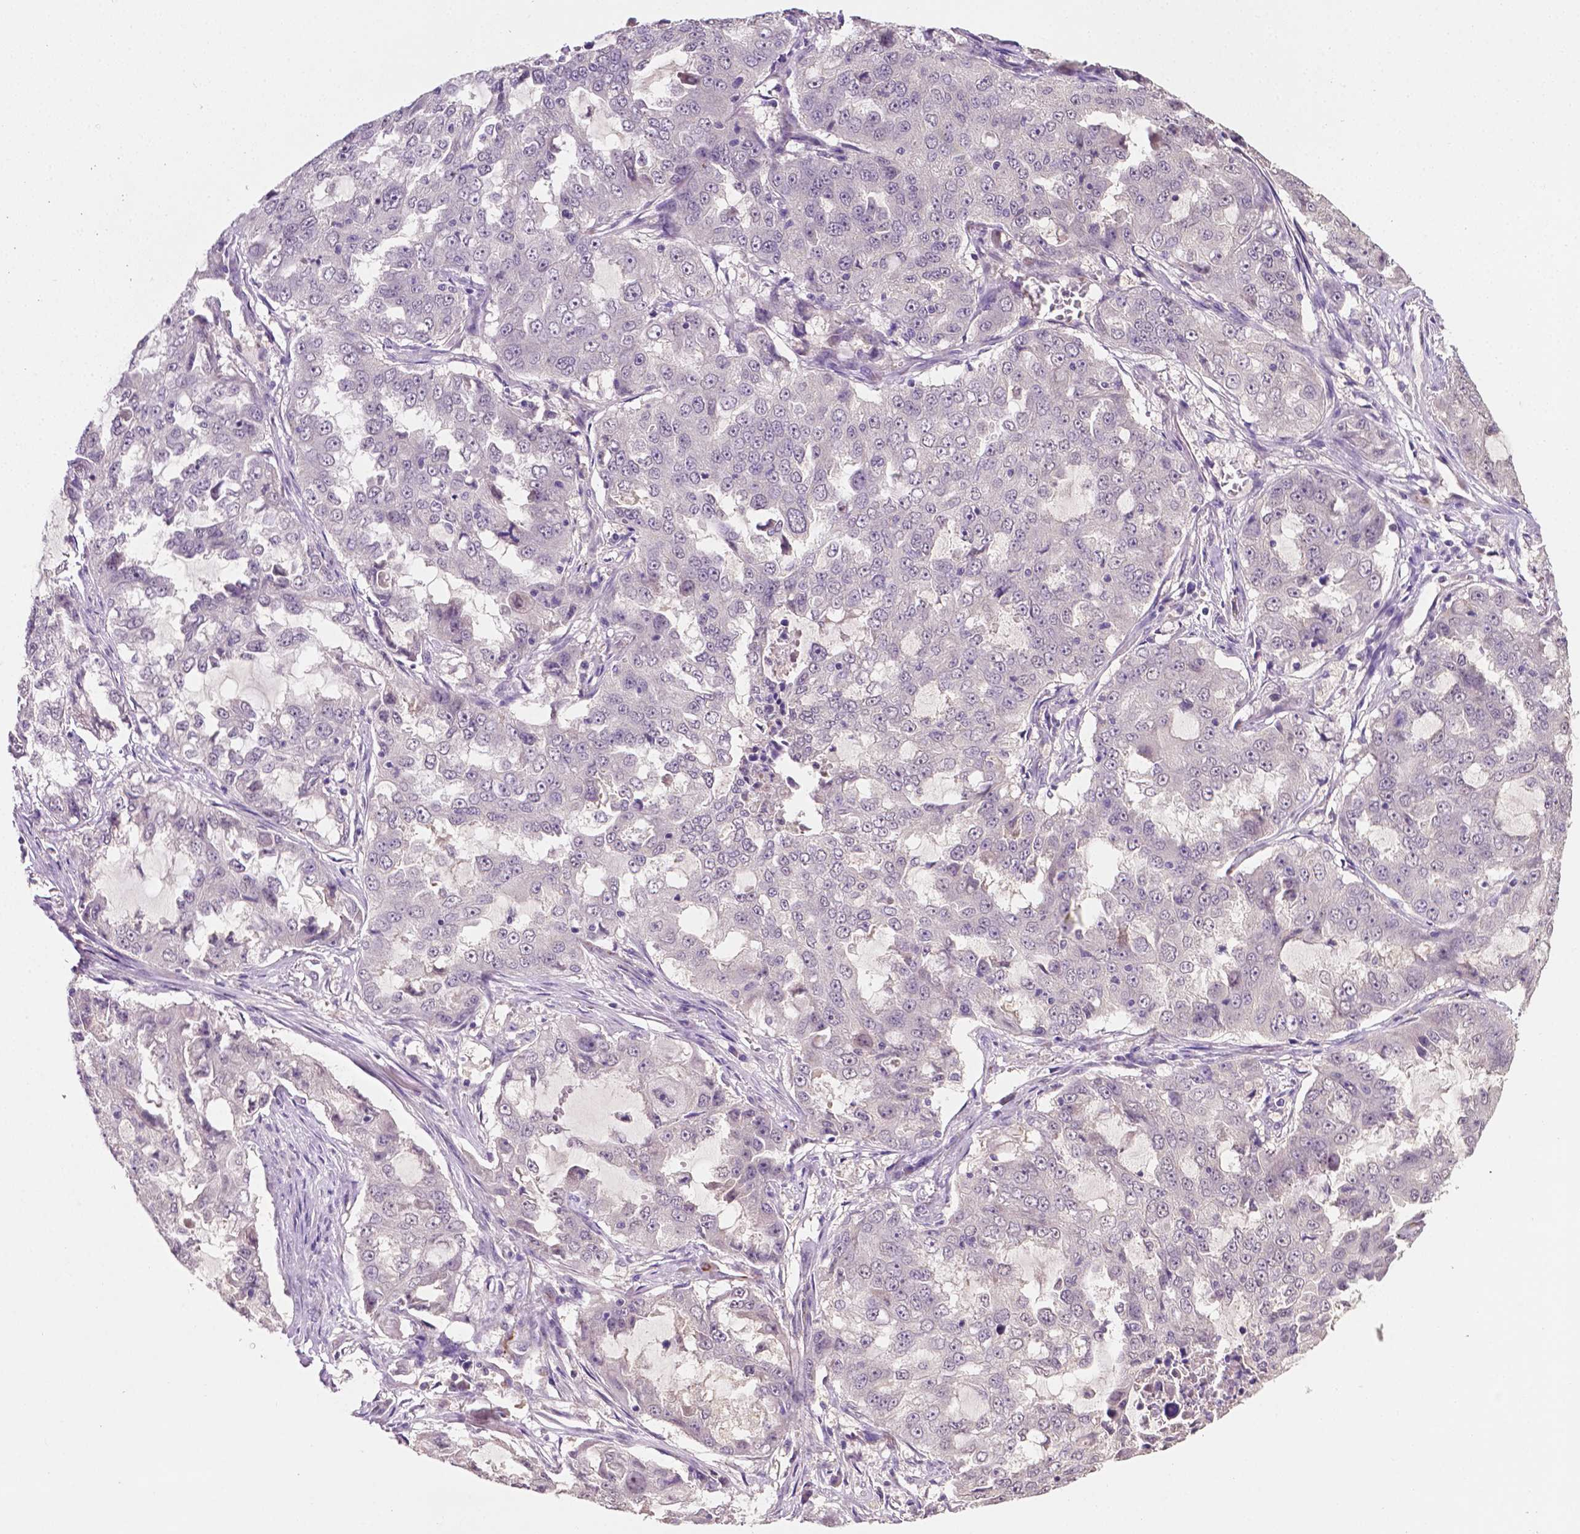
{"staining": {"intensity": "negative", "quantity": "none", "location": "none"}, "tissue": "lung cancer", "cell_type": "Tumor cells", "image_type": "cancer", "snomed": [{"axis": "morphology", "description": "Adenocarcinoma, NOS"}, {"axis": "topography", "description": "Lung"}], "caption": "High power microscopy micrograph of an immunohistochemistry photomicrograph of adenocarcinoma (lung), revealing no significant expression in tumor cells.", "gene": "MROH6", "patient": {"sex": "female", "age": 61}}